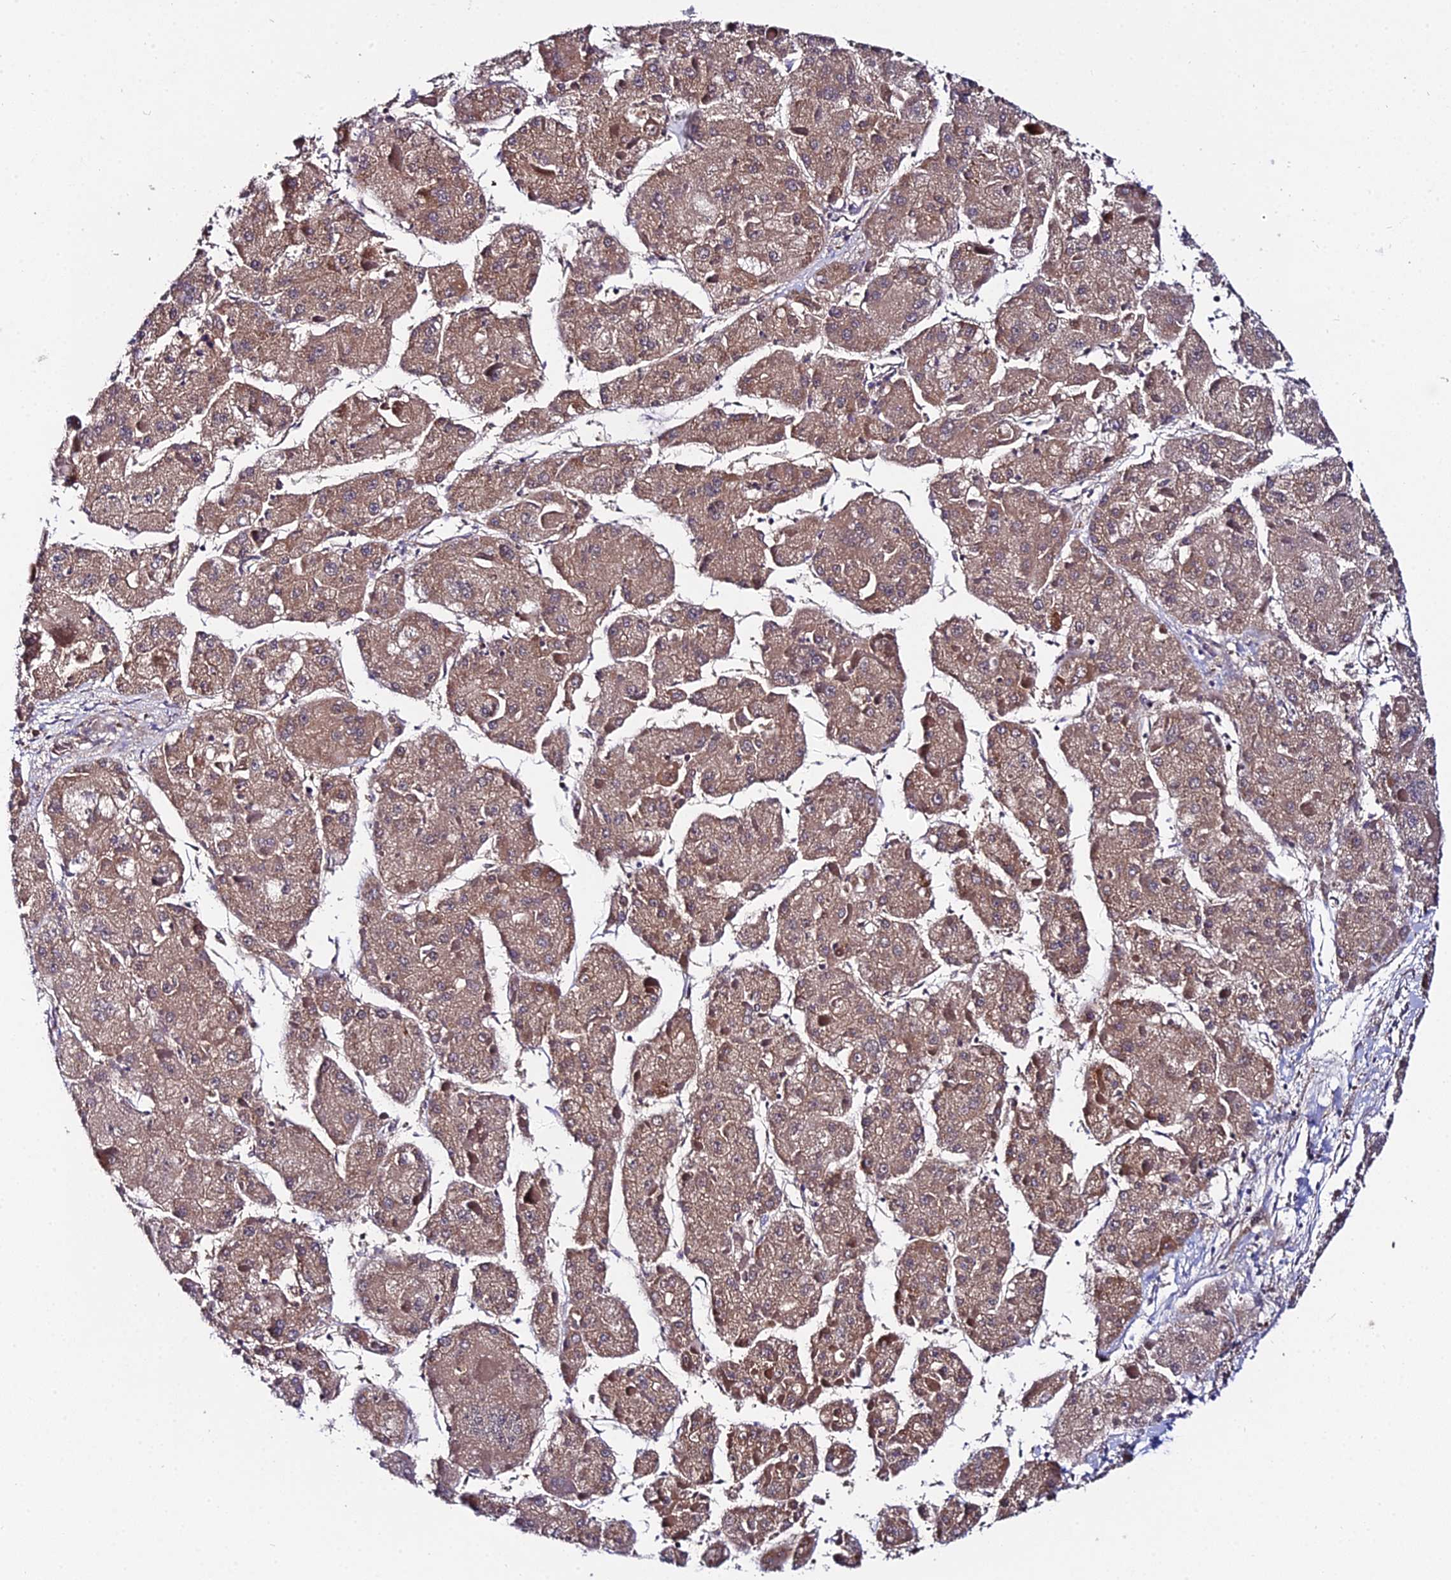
{"staining": {"intensity": "weak", "quantity": ">75%", "location": "cytoplasmic/membranous"}, "tissue": "liver cancer", "cell_type": "Tumor cells", "image_type": "cancer", "snomed": [{"axis": "morphology", "description": "Carcinoma, Hepatocellular, NOS"}, {"axis": "topography", "description": "Liver"}], "caption": "This is a histology image of IHC staining of liver cancer, which shows weak staining in the cytoplasmic/membranous of tumor cells.", "gene": "ZBED8", "patient": {"sex": "female", "age": 73}}